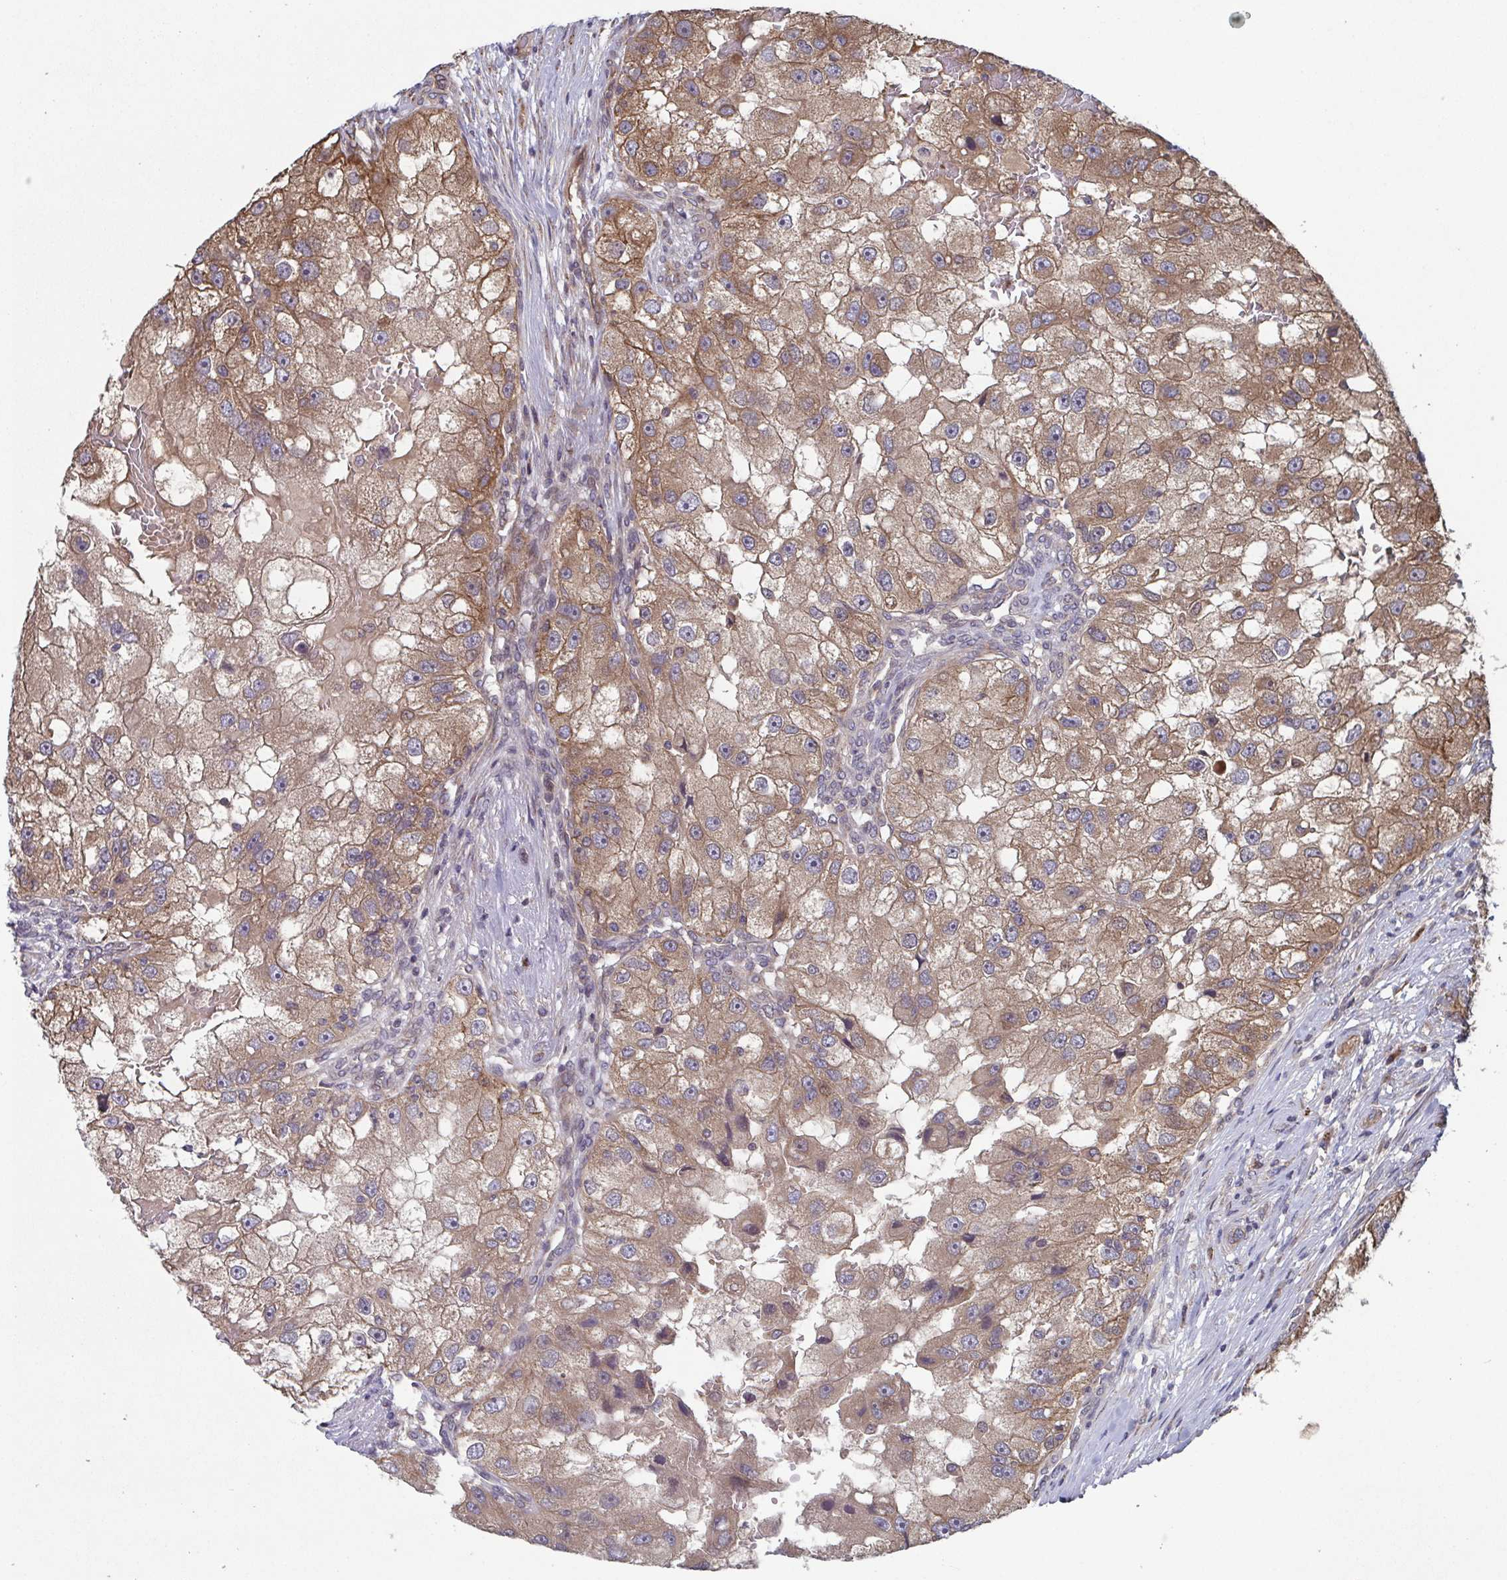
{"staining": {"intensity": "moderate", "quantity": ">75%", "location": "cytoplasmic/membranous"}, "tissue": "renal cancer", "cell_type": "Tumor cells", "image_type": "cancer", "snomed": [{"axis": "morphology", "description": "Adenocarcinoma, NOS"}, {"axis": "topography", "description": "Kidney"}], "caption": "Immunohistochemical staining of human renal cancer (adenocarcinoma) demonstrates moderate cytoplasmic/membranous protein expression in approximately >75% of tumor cells.", "gene": "COPB1", "patient": {"sex": "male", "age": 63}}